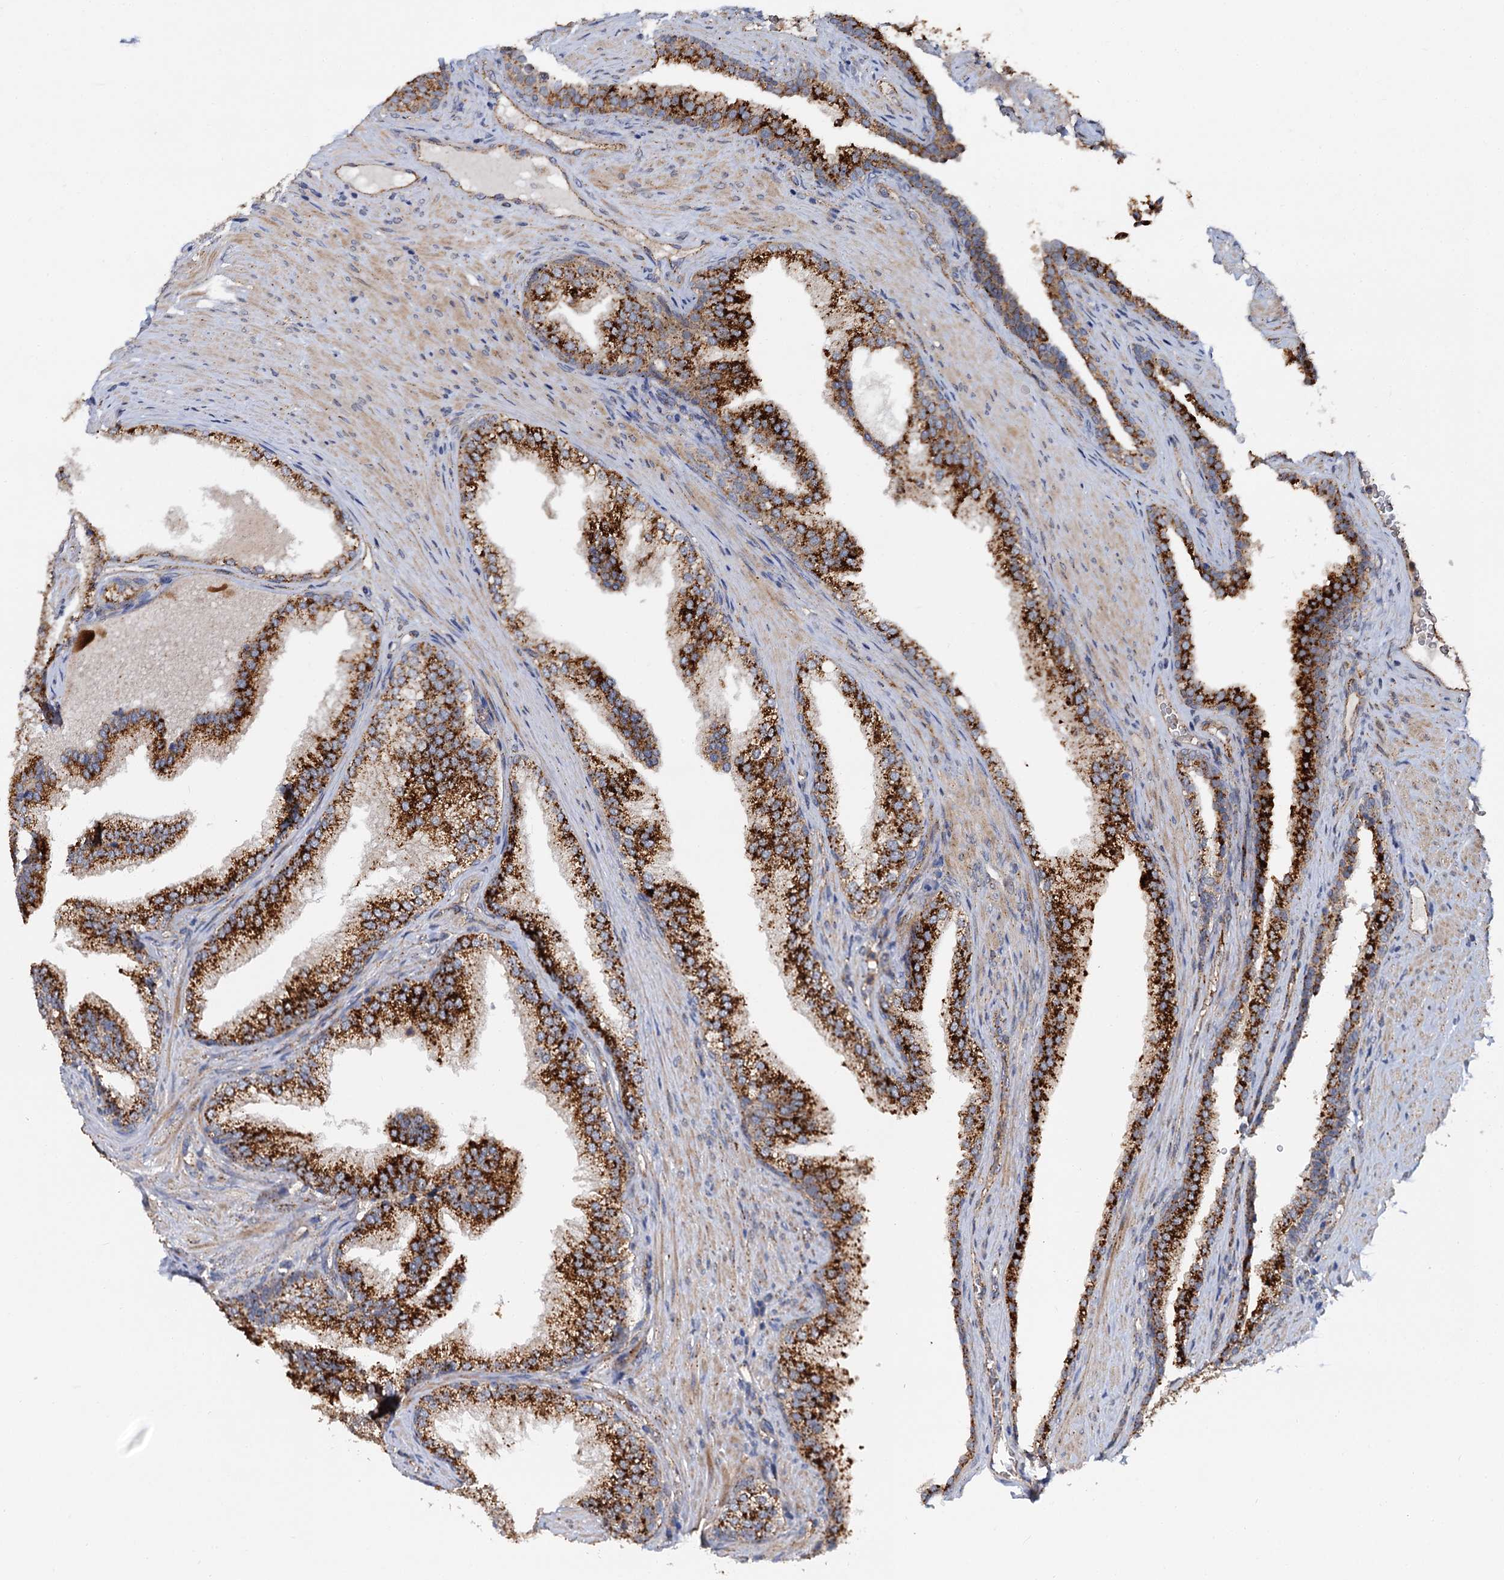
{"staining": {"intensity": "strong", "quantity": ">75%", "location": "cytoplasmic/membranous"}, "tissue": "prostate", "cell_type": "Glandular cells", "image_type": "normal", "snomed": [{"axis": "morphology", "description": "Normal tissue, NOS"}, {"axis": "topography", "description": "Prostate"}], "caption": "The image exhibits immunohistochemical staining of normal prostate. There is strong cytoplasmic/membranous expression is appreciated in approximately >75% of glandular cells.", "gene": "GBA1", "patient": {"sex": "male", "age": 76}}